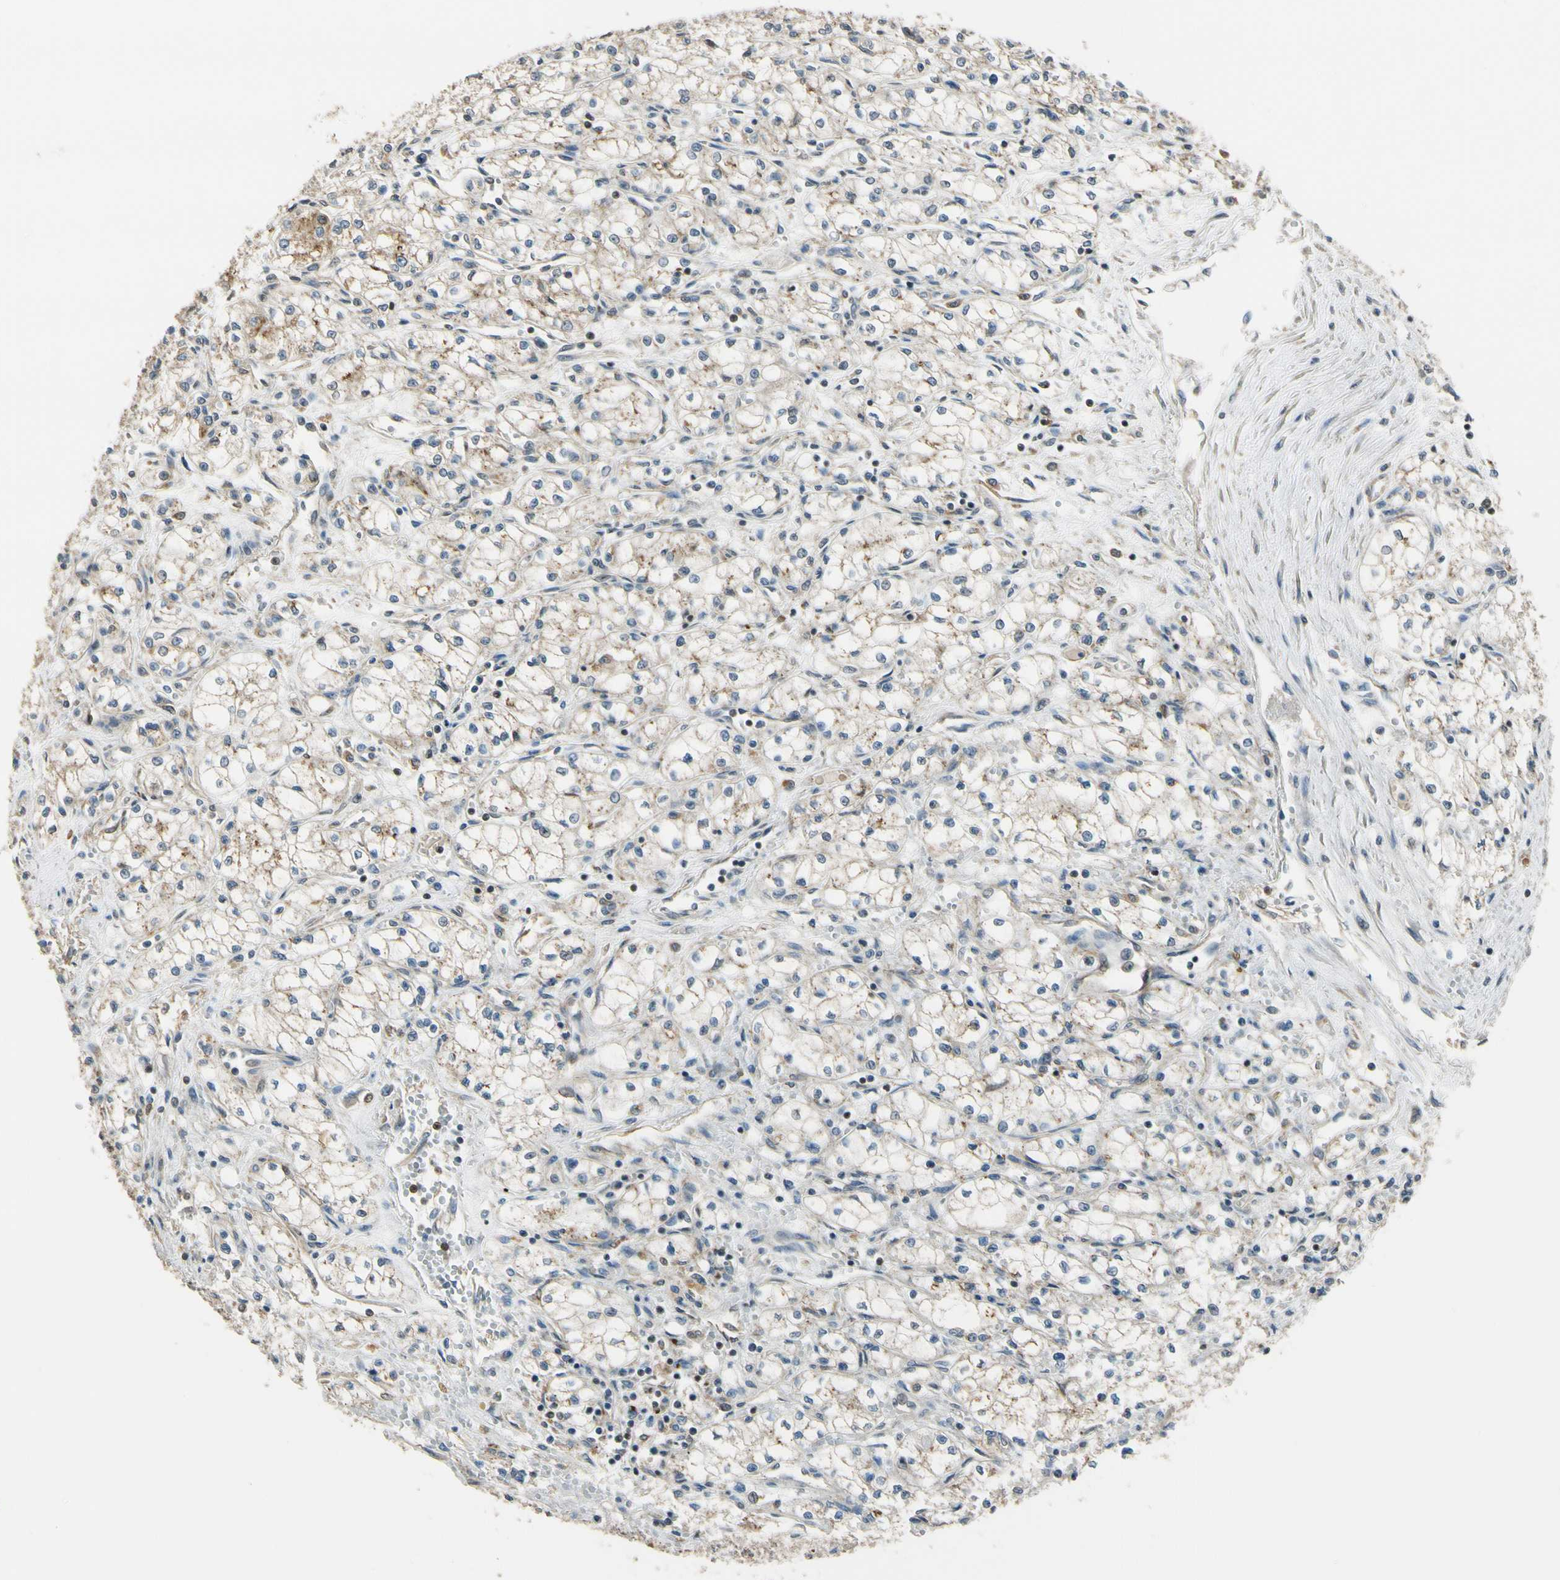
{"staining": {"intensity": "weak", "quantity": "25%-75%", "location": "cytoplasmic/membranous"}, "tissue": "renal cancer", "cell_type": "Tumor cells", "image_type": "cancer", "snomed": [{"axis": "morphology", "description": "Normal tissue, NOS"}, {"axis": "morphology", "description": "Adenocarcinoma, NOS"}, {"axis": "topography", "description": "Kidney"}], "caption": "Immunohistochemistry (IHC) histopathology image of human adenocarcinoma (renal) stained for a protein (brown), which demonstrates low levels of weak cytoplasmic/membranous staining in approximately 25%-75% of tumor cells.", "gene": "LAMTOR1", "patient": {"sex": "male", "age": 59}}